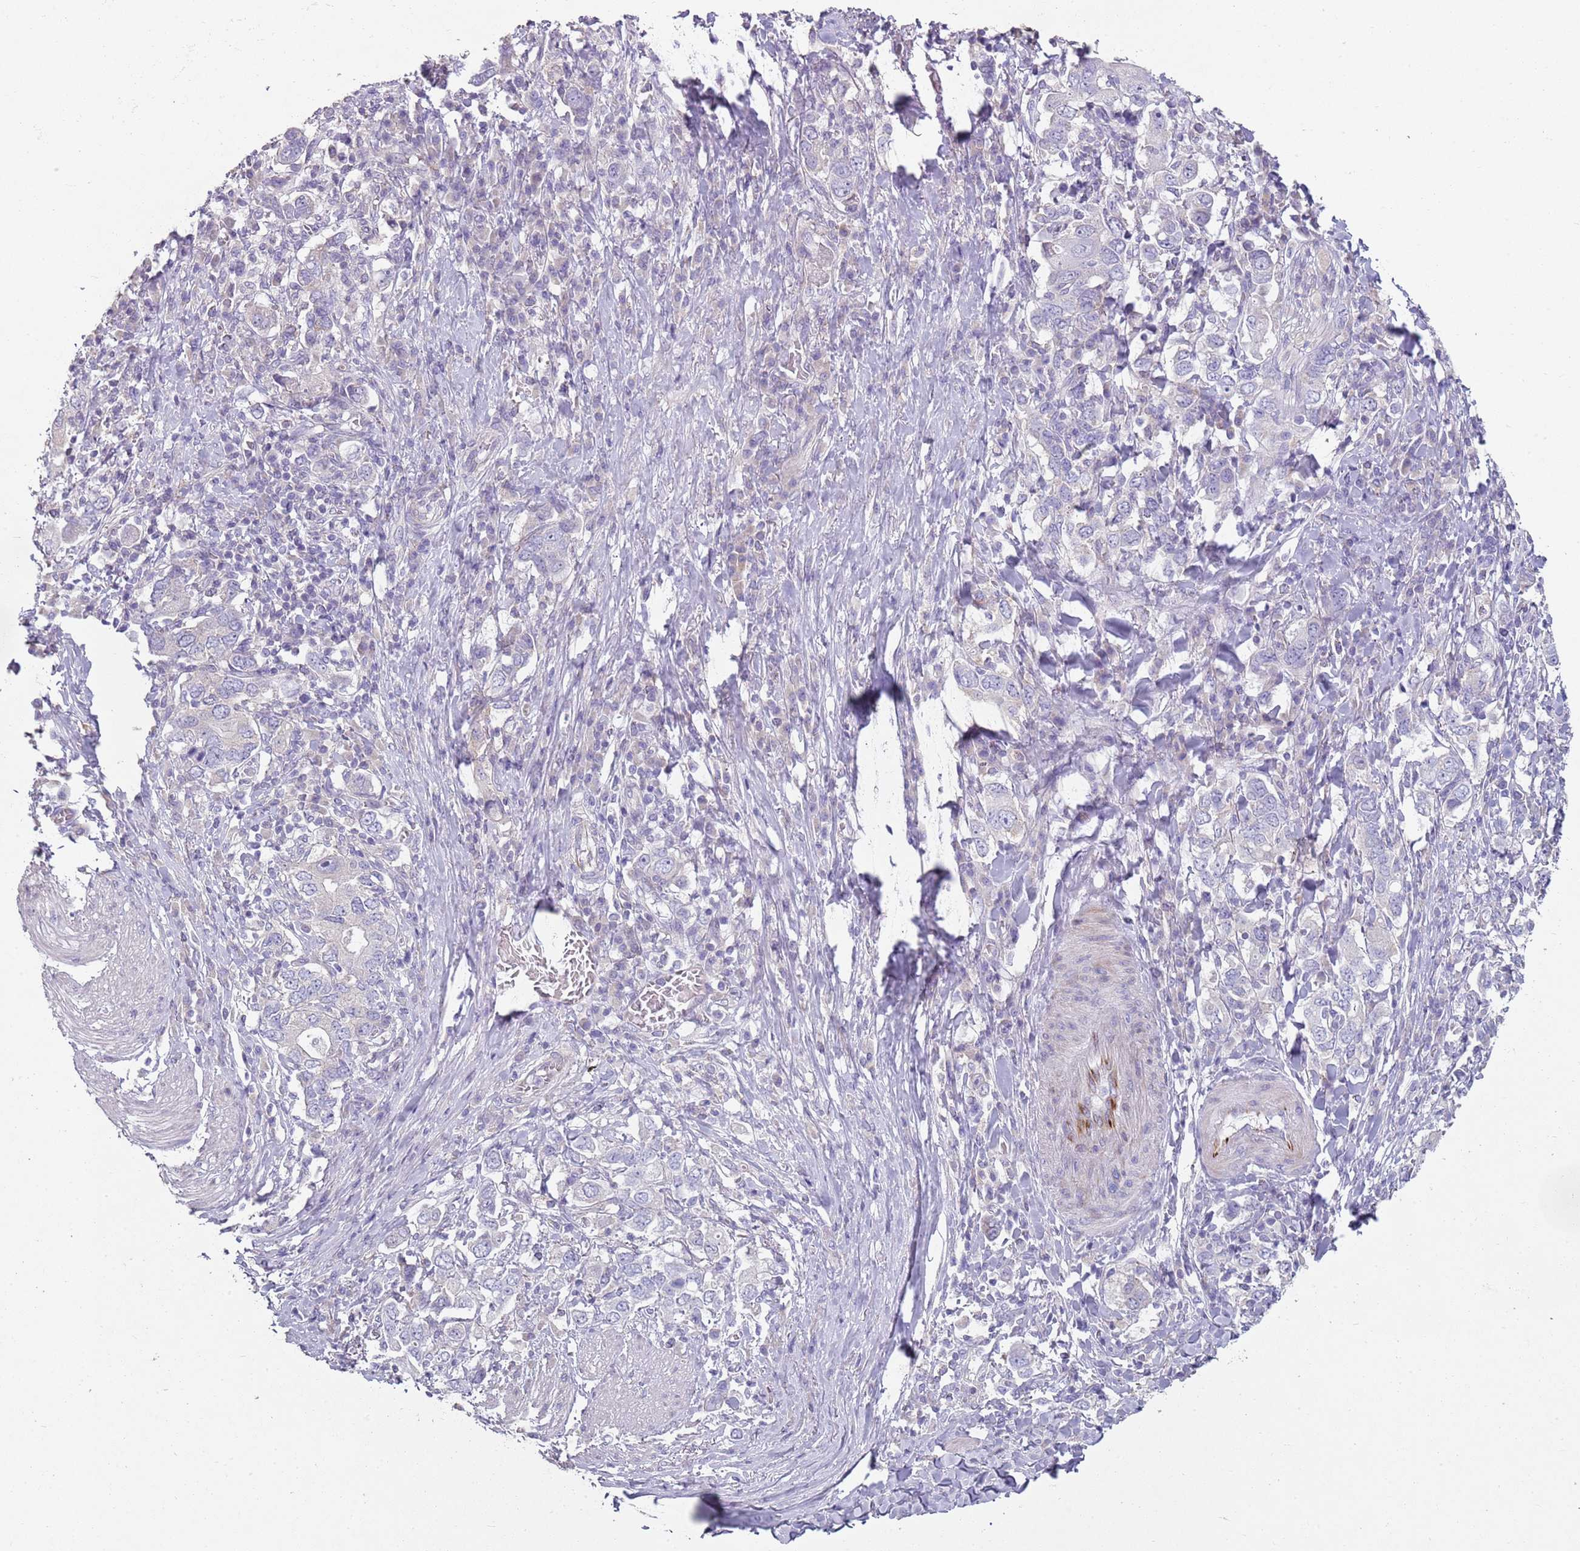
{"staining": {"intensity": "negative", "quantity": "none", "location": "none"}, "tissue": "stomach cancer", "cell_type": "Tumor cells", "image_type": "cancer", "snomed": [{"axis": "morphology", "description": "Adenocarcinoma, NOS"}, {"axis": "topography", "description": "Stomach, upper"}, {"axis": "topography", "description": "Stomach"}], "caption": "Stomach cancer was stained to show a protein in brown. There is no significant positivity in tumor cells.", "gene": "ZNF583", "patient": {"sex": "male", "age": 62}}